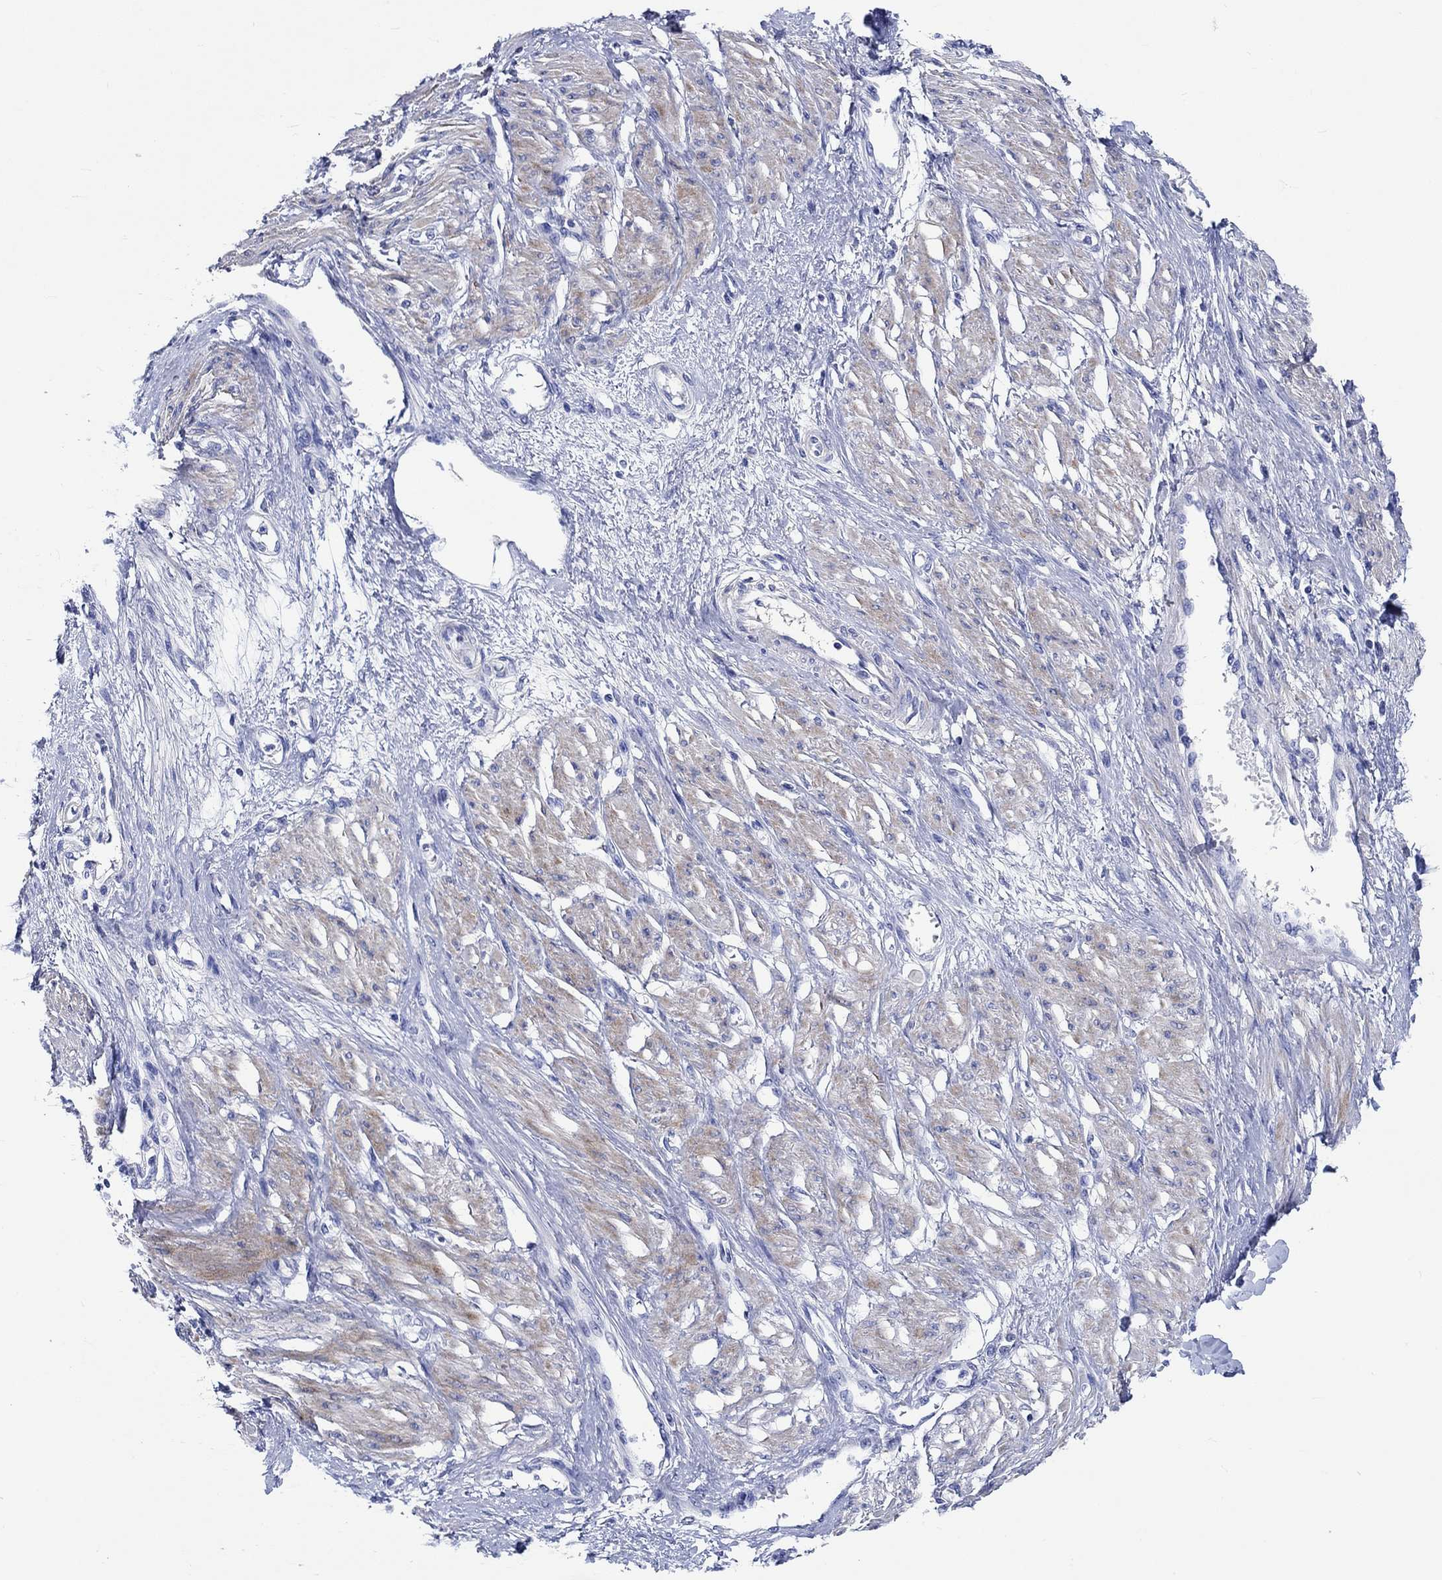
{"staining": {"intensity": "moderate", "quantity": "<25%", "location": "cytoplasmic/membranous"}, "tissue": "smooth muscle", "cell_type": "Smooth muscle cells", "image_type": "normal", "snomed": [{"axis": "morphology", "description": "Normal tissue, NOS"}, {"axis": "topography", "description": "Smooth muscle"}, {"axis": "topography", "description": "Uterus"}], "caption": "Smooth muscle cells show moderate cytoplasmic/membranous staining in approximately <25% of cells in normal smooth muscle.", "gene": "SHISA4", "patient": {"sex": "female", "age": 39}}